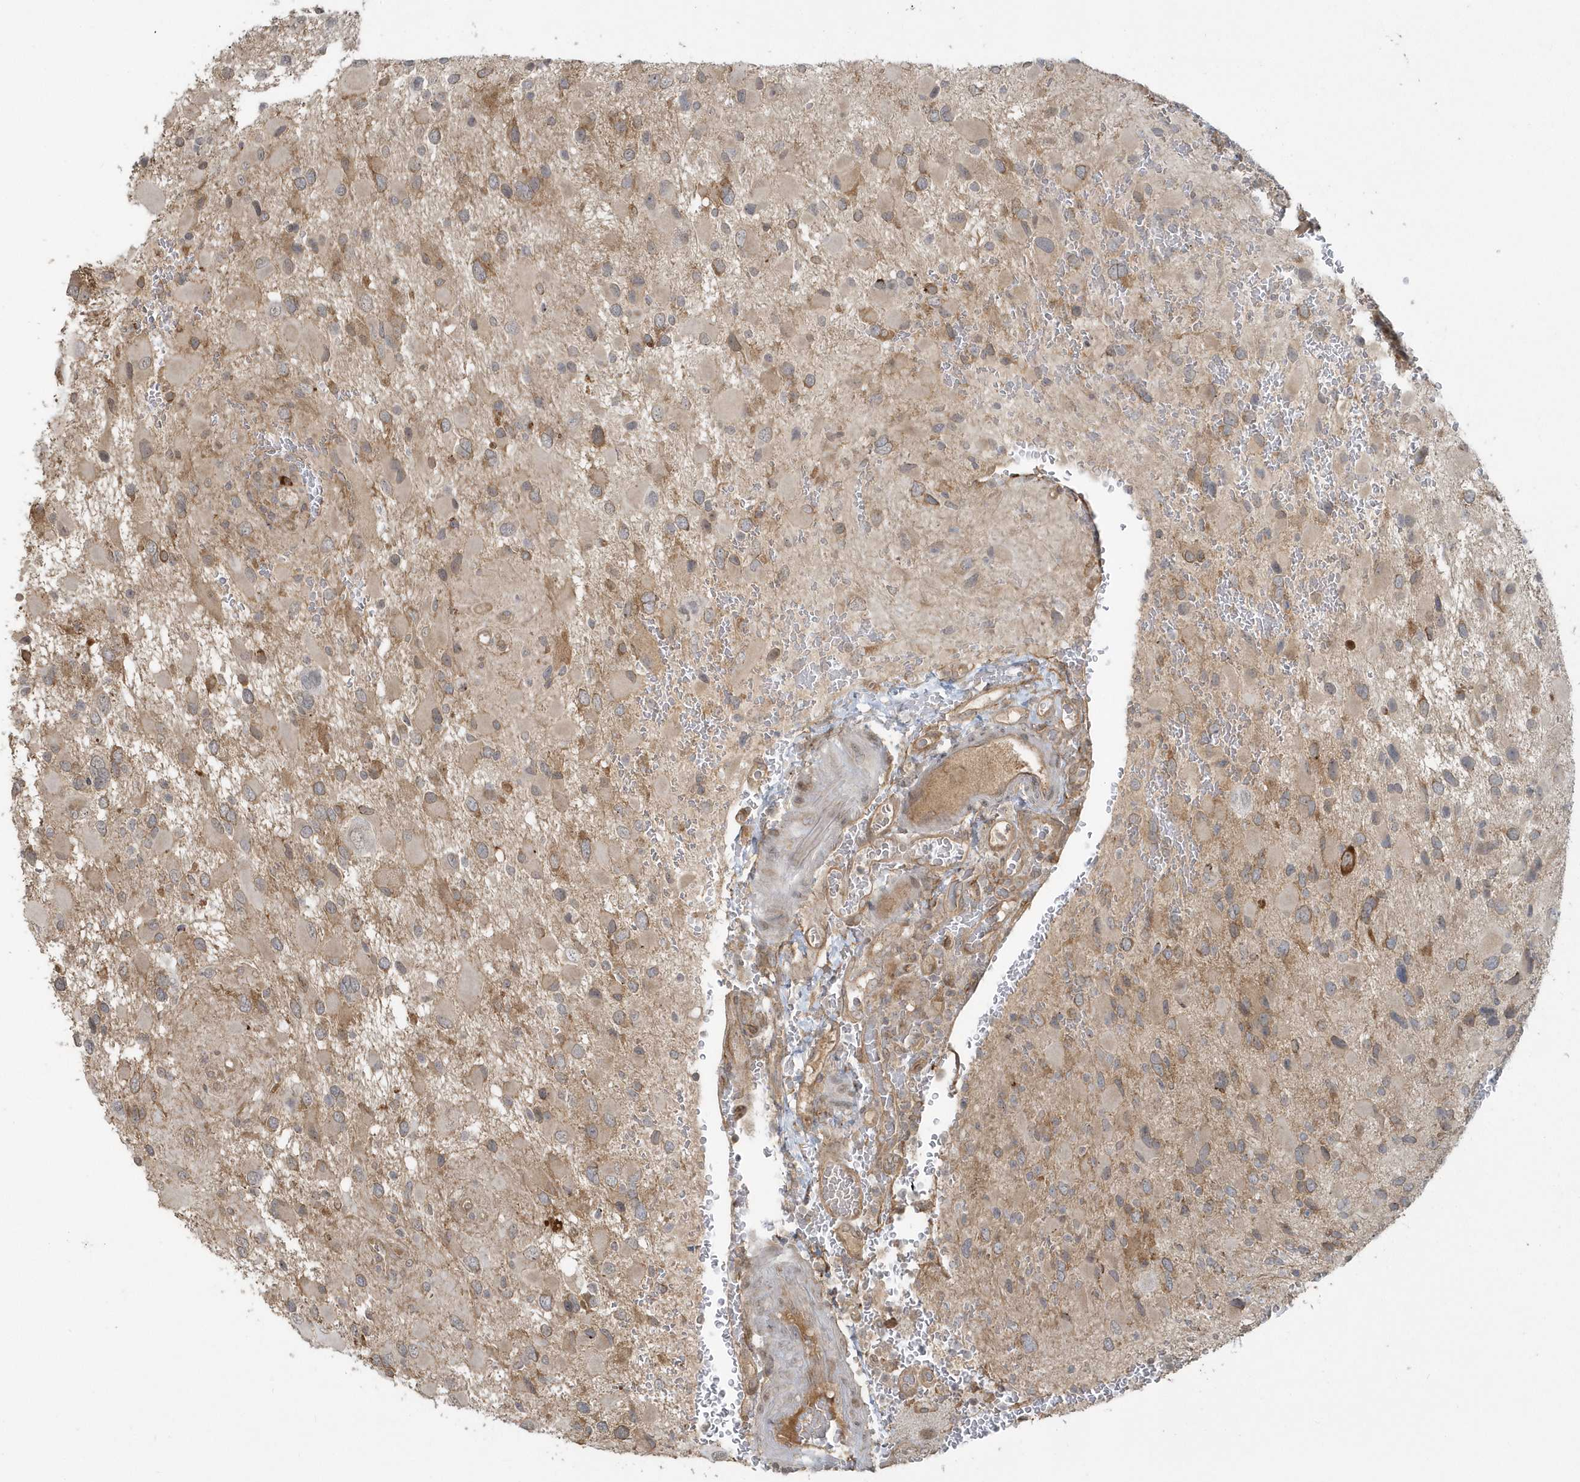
{"staining": {"intensity": "weak", "quantity": ">75%", "location": "cytoplasmic/membranous"}, "tissue": "glioma", "cell_type": "Tumor cells", "image_type": "cancer", "snomed": [{"axis": "morphology", "description": "Glioma, malignant, High grade"}, {"axis": "topography", "description": "Brain"}], "caption": "A photomicrograph showing weak cytoplasmic/membranous staining in about >75% of tumor cells in glioma, as visualized by brown immunohistochemical staining.", "gene": "STIM2", "patient": {"sex": "male", "age": 53}}